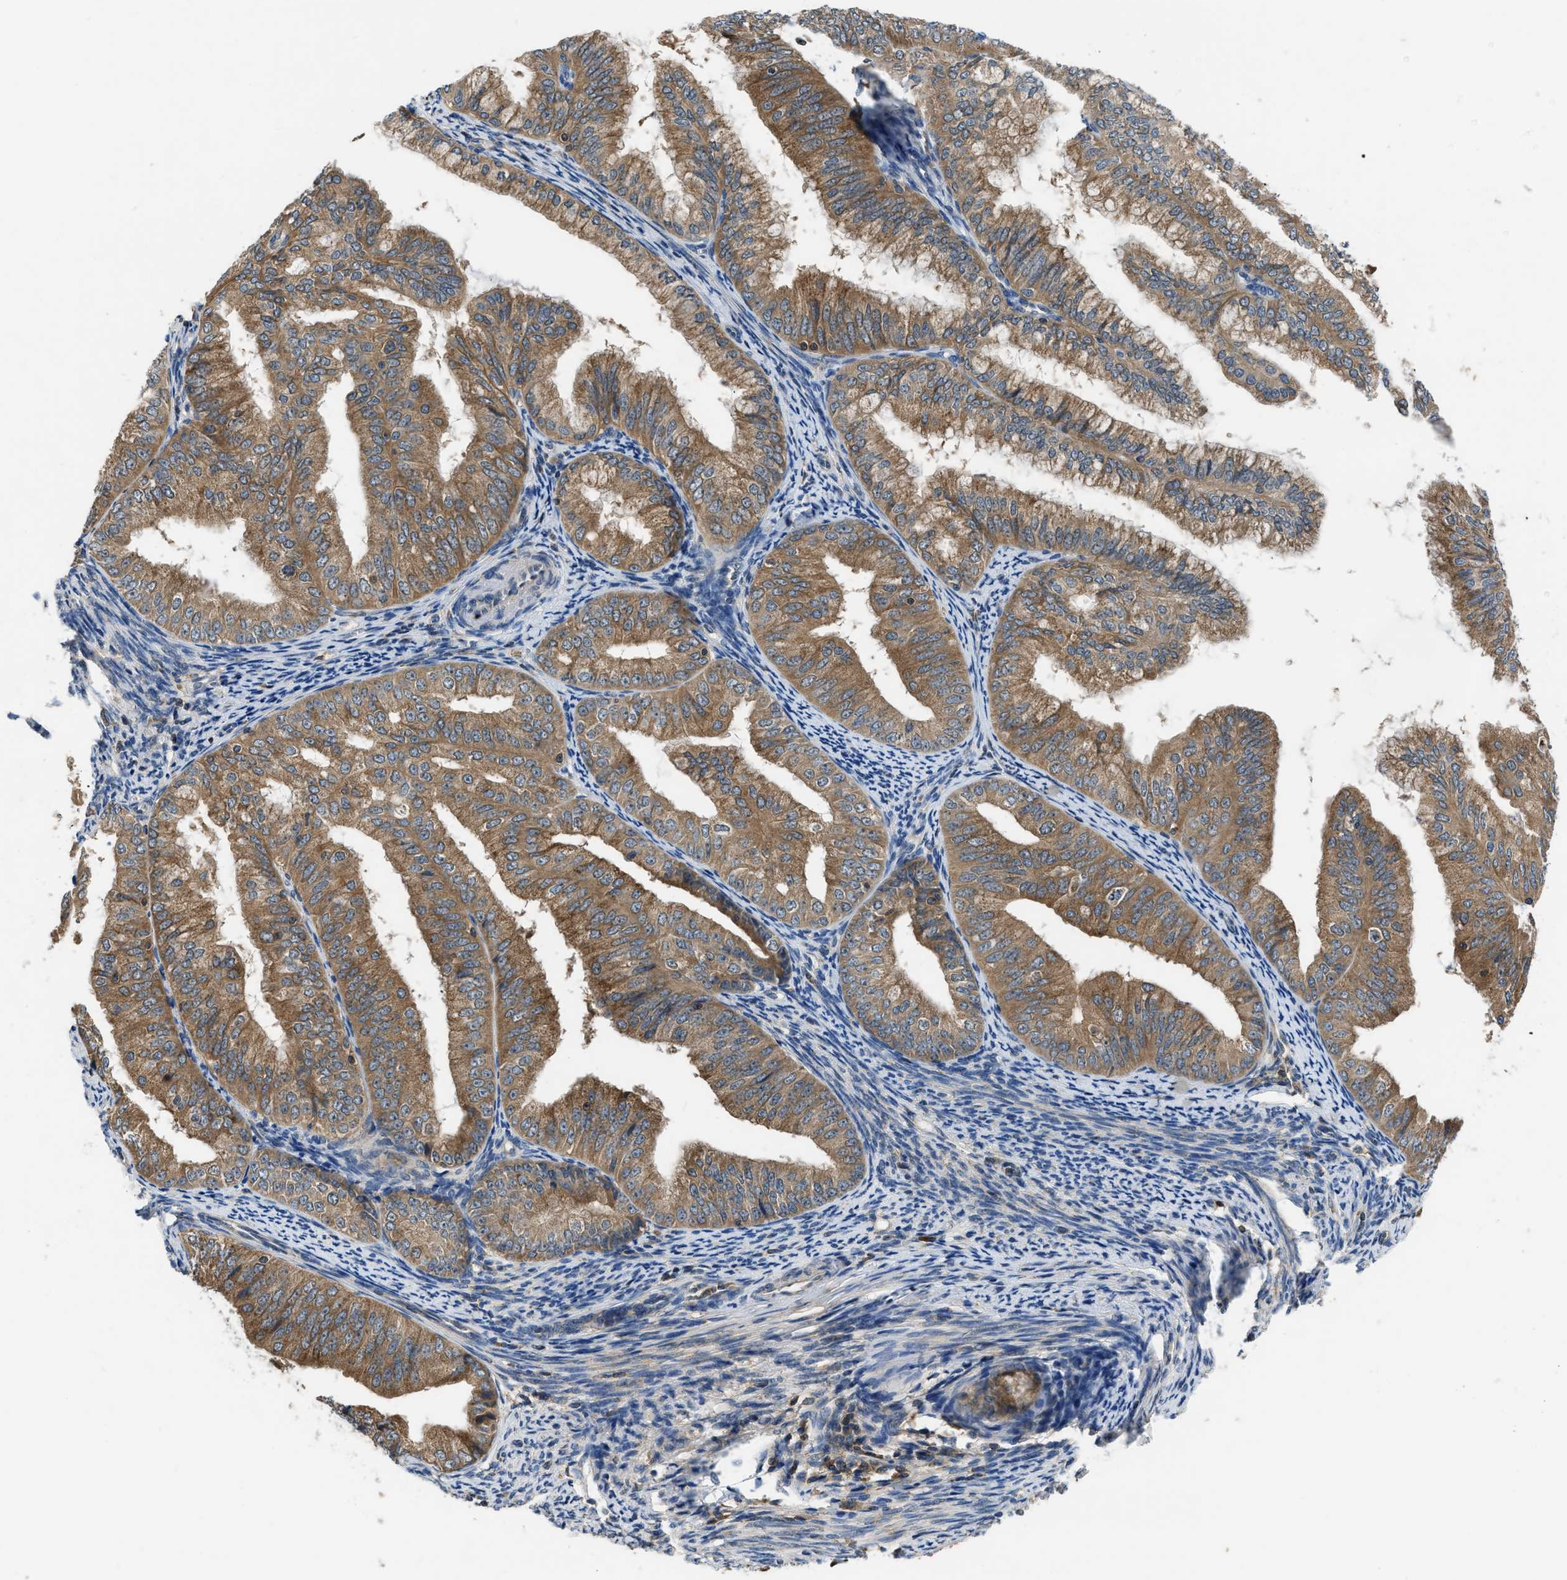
{"staining": {"intensity": "moderate", "quantity": ">75%", "location": "cytoplasmic/membranous"}, "tissue": "endometrial cancer", "cell_type": "Tumor cells", "image_type": "cancer", "snomed": [{"axis": "morphology", "description": "Adenocarcinoma, NOS"}, {"axis": "topography", "description": "Endometrium"}], "caption": "High-magnification brightfield microscopy of adenocarcinoma (endometrial) stained with DAB (3,3'-diaminobenzidine) (brown) and counterstained with hematoxylin (blue). tumor cells exhibit moderate cytoplasmic/membranous staining is appreciated in about>75% of cells.", "gene": "PAFAH2", "patient": {"sex": "female", "age": 63}}